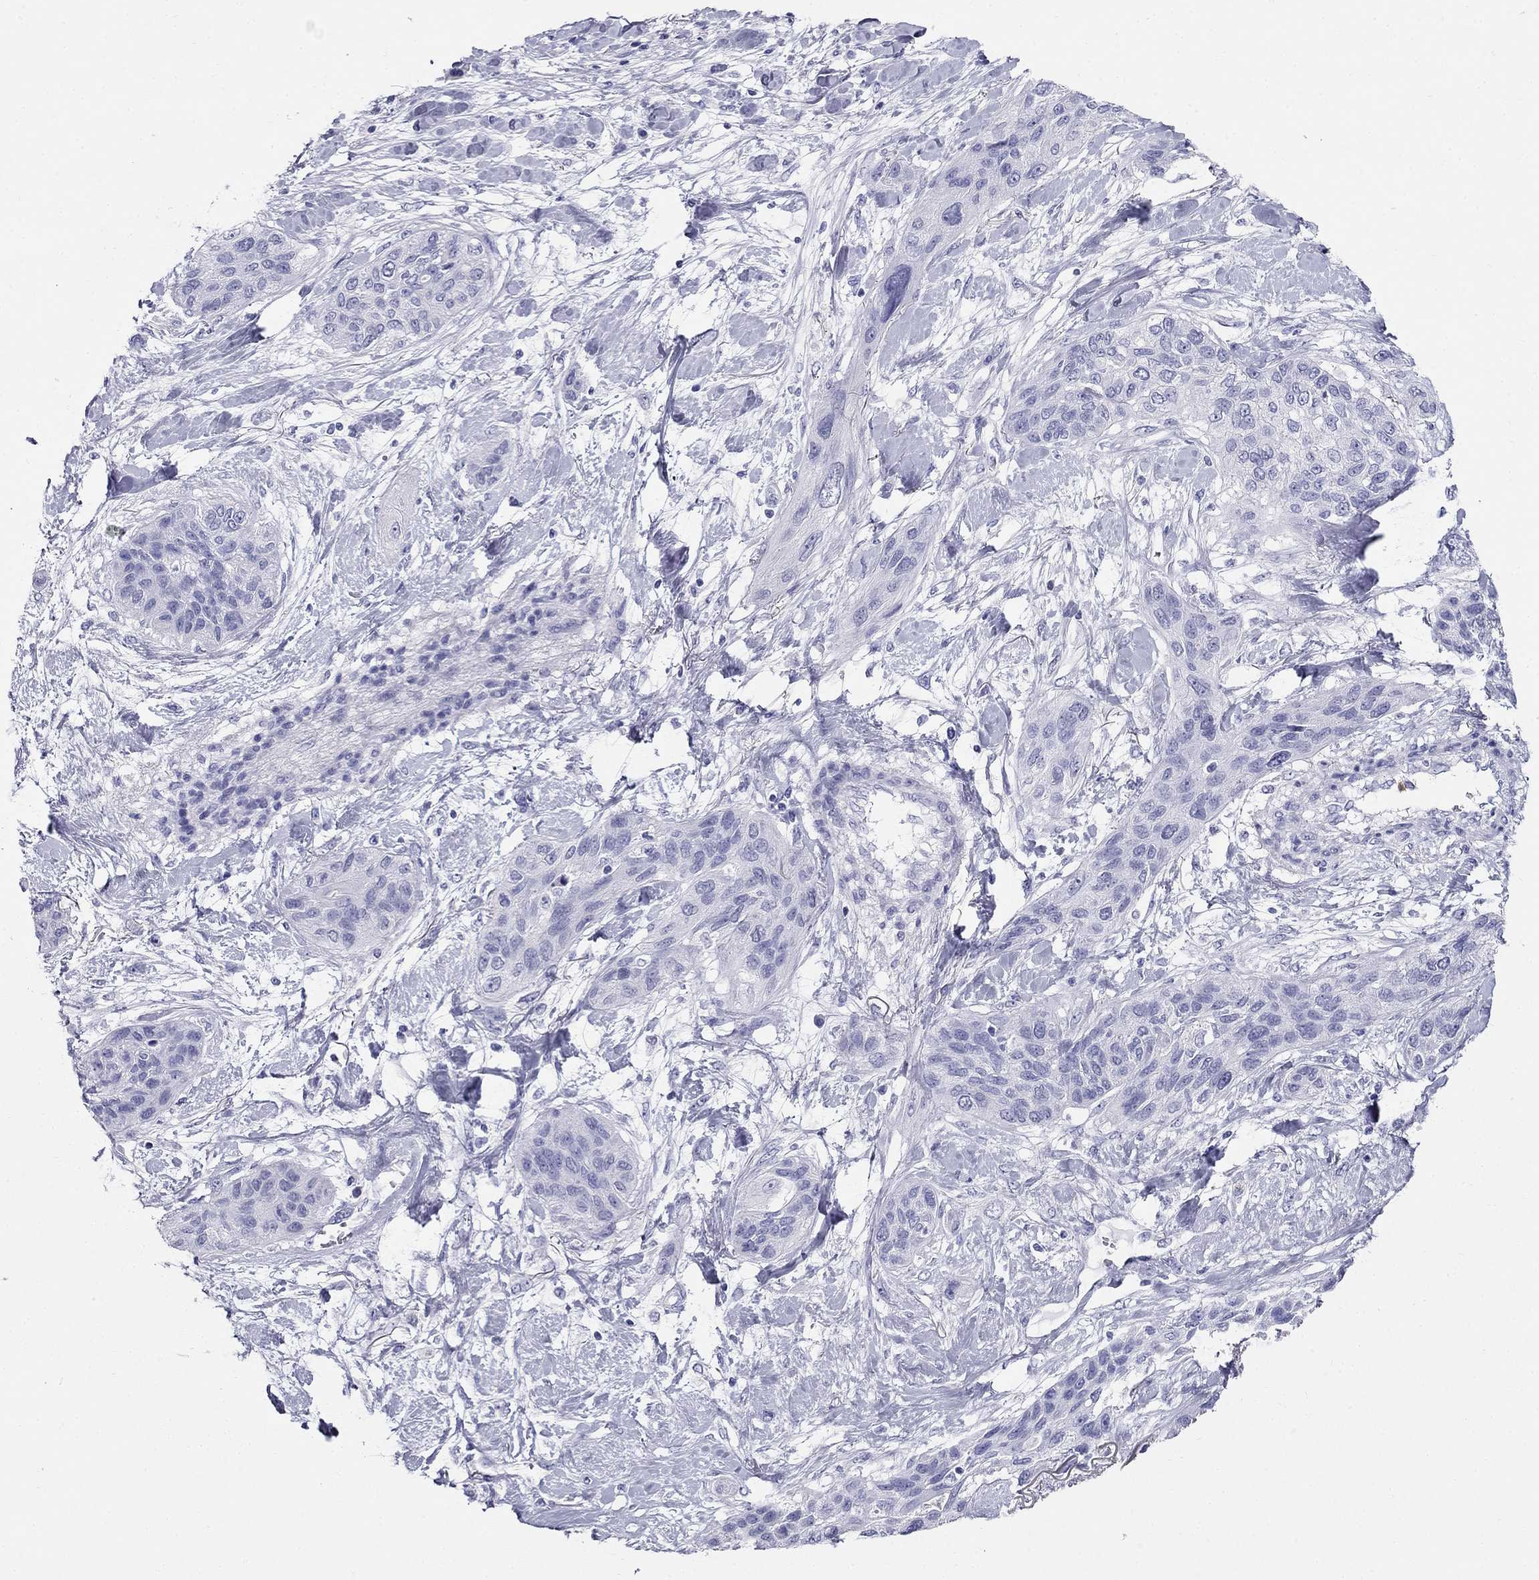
{"staining": {"intensity": "negative", "quantity": "none", "location": "none"}, "tissue": "lung cancer", "cell_type": "Tumor cells", "image_type": "cancer", "snomed": [{"axis": "morphology", "description": "Squamous cell carcinoma, NOS"}, {"axis": "topography", "description": "Lung"}], "caption": "Immunohistochemistry micrograph of lung cancer (squamous cell carcinoma) stained for a protein (brown), which demonstrates no positivity in tumor cells.", "gene": "PPP1R36", "patient": {"sex": "female", "age": 70}}